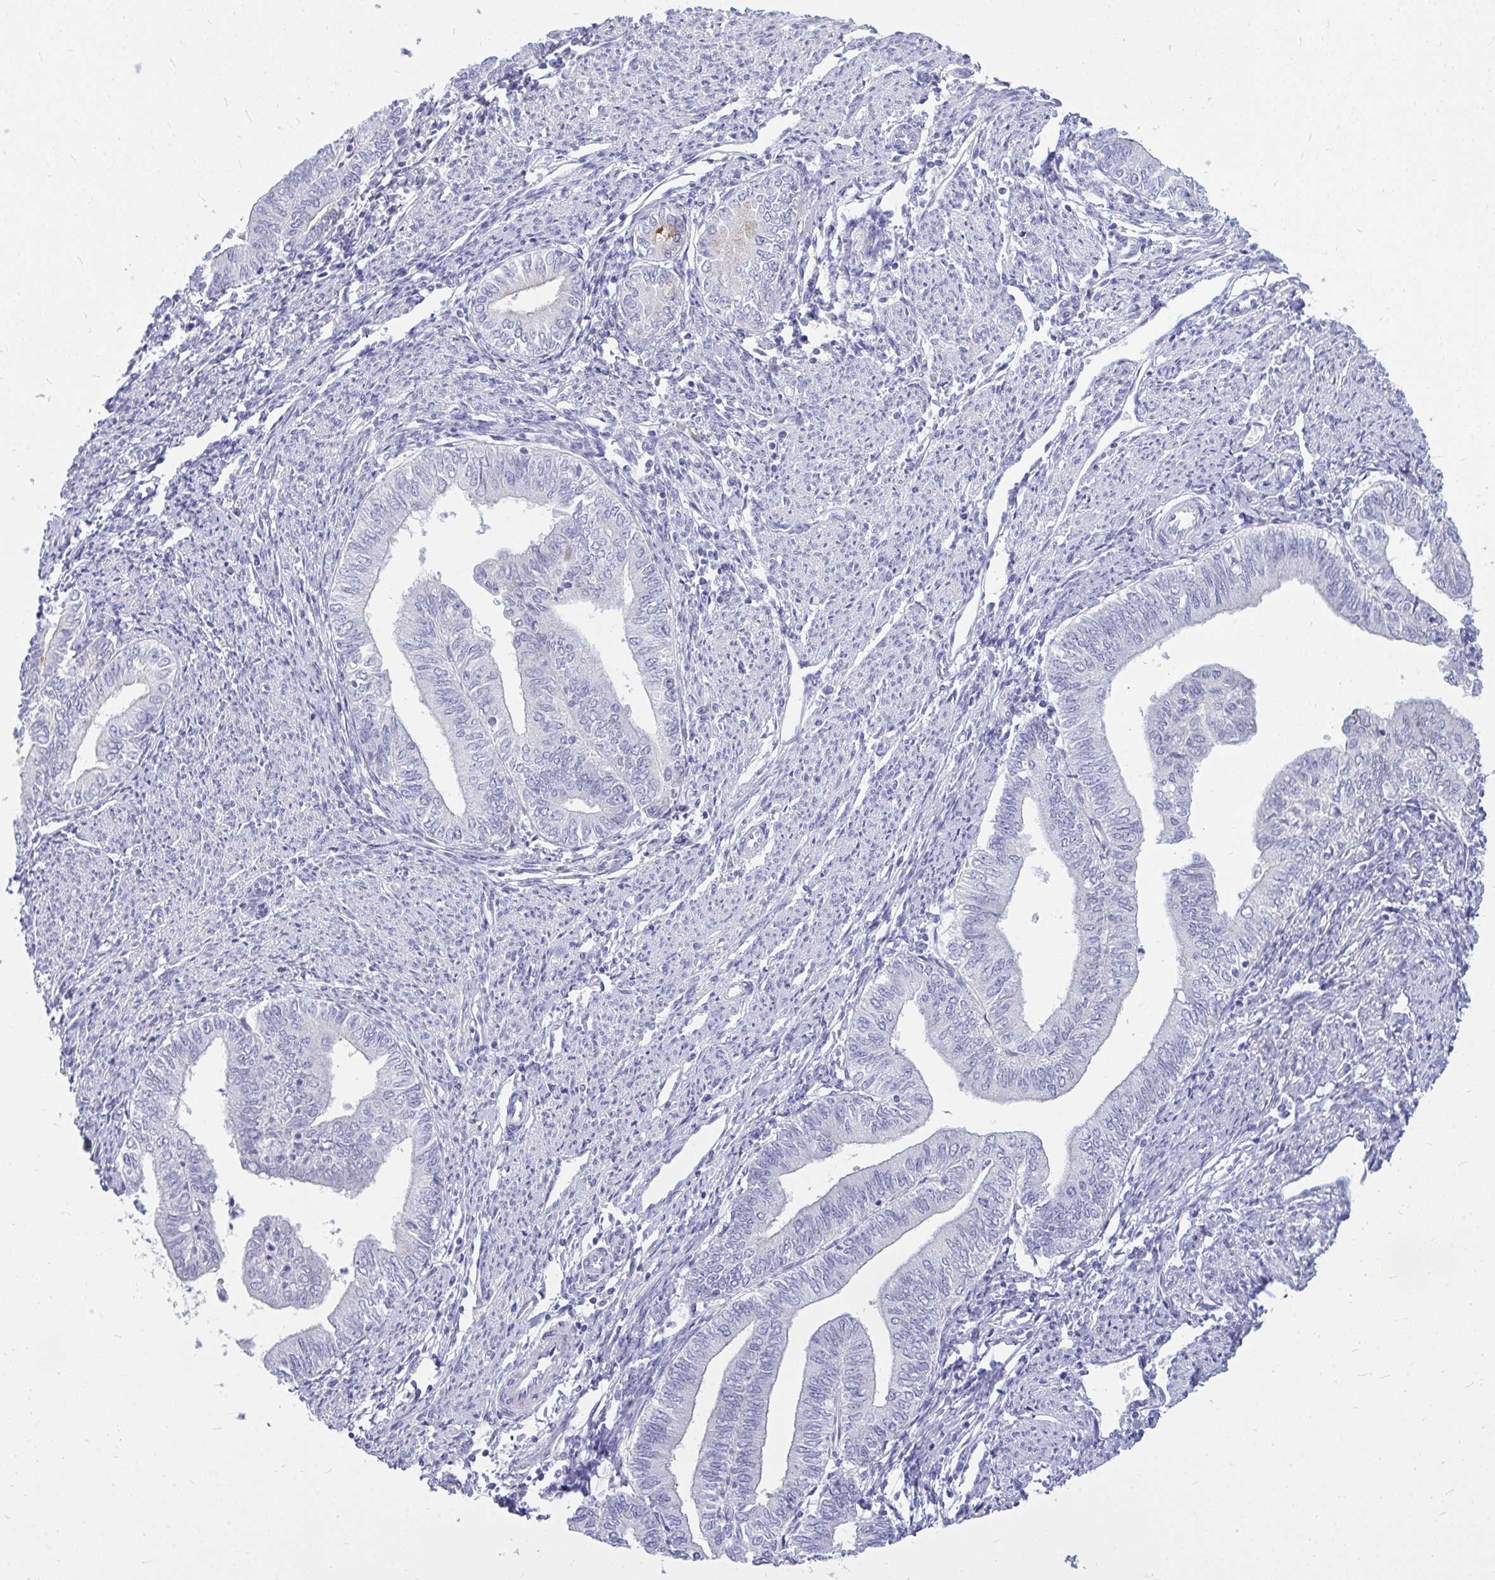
{"staining": {"intensity": "negative", "quantity": "none", "location": "none"}, "tissue": "endometrial cancer", "cell_type": "Tumor cells", "image_type": "cancer", "snomed": [{"axis": "morphology", "description": "Adenocarcinoma, NOS"}, {"axis": "topography", "description": "Endometrium"}], "caption": "An immunohistochemistry photomicrograph of endometrial cancer (adenocarcinoma) is shown. There is no staining in tumor cells of endometrial cancer (adenocarcinoma).", "gene": "ZSCAN25", "patient": {"sex": "female", "age": 66}}